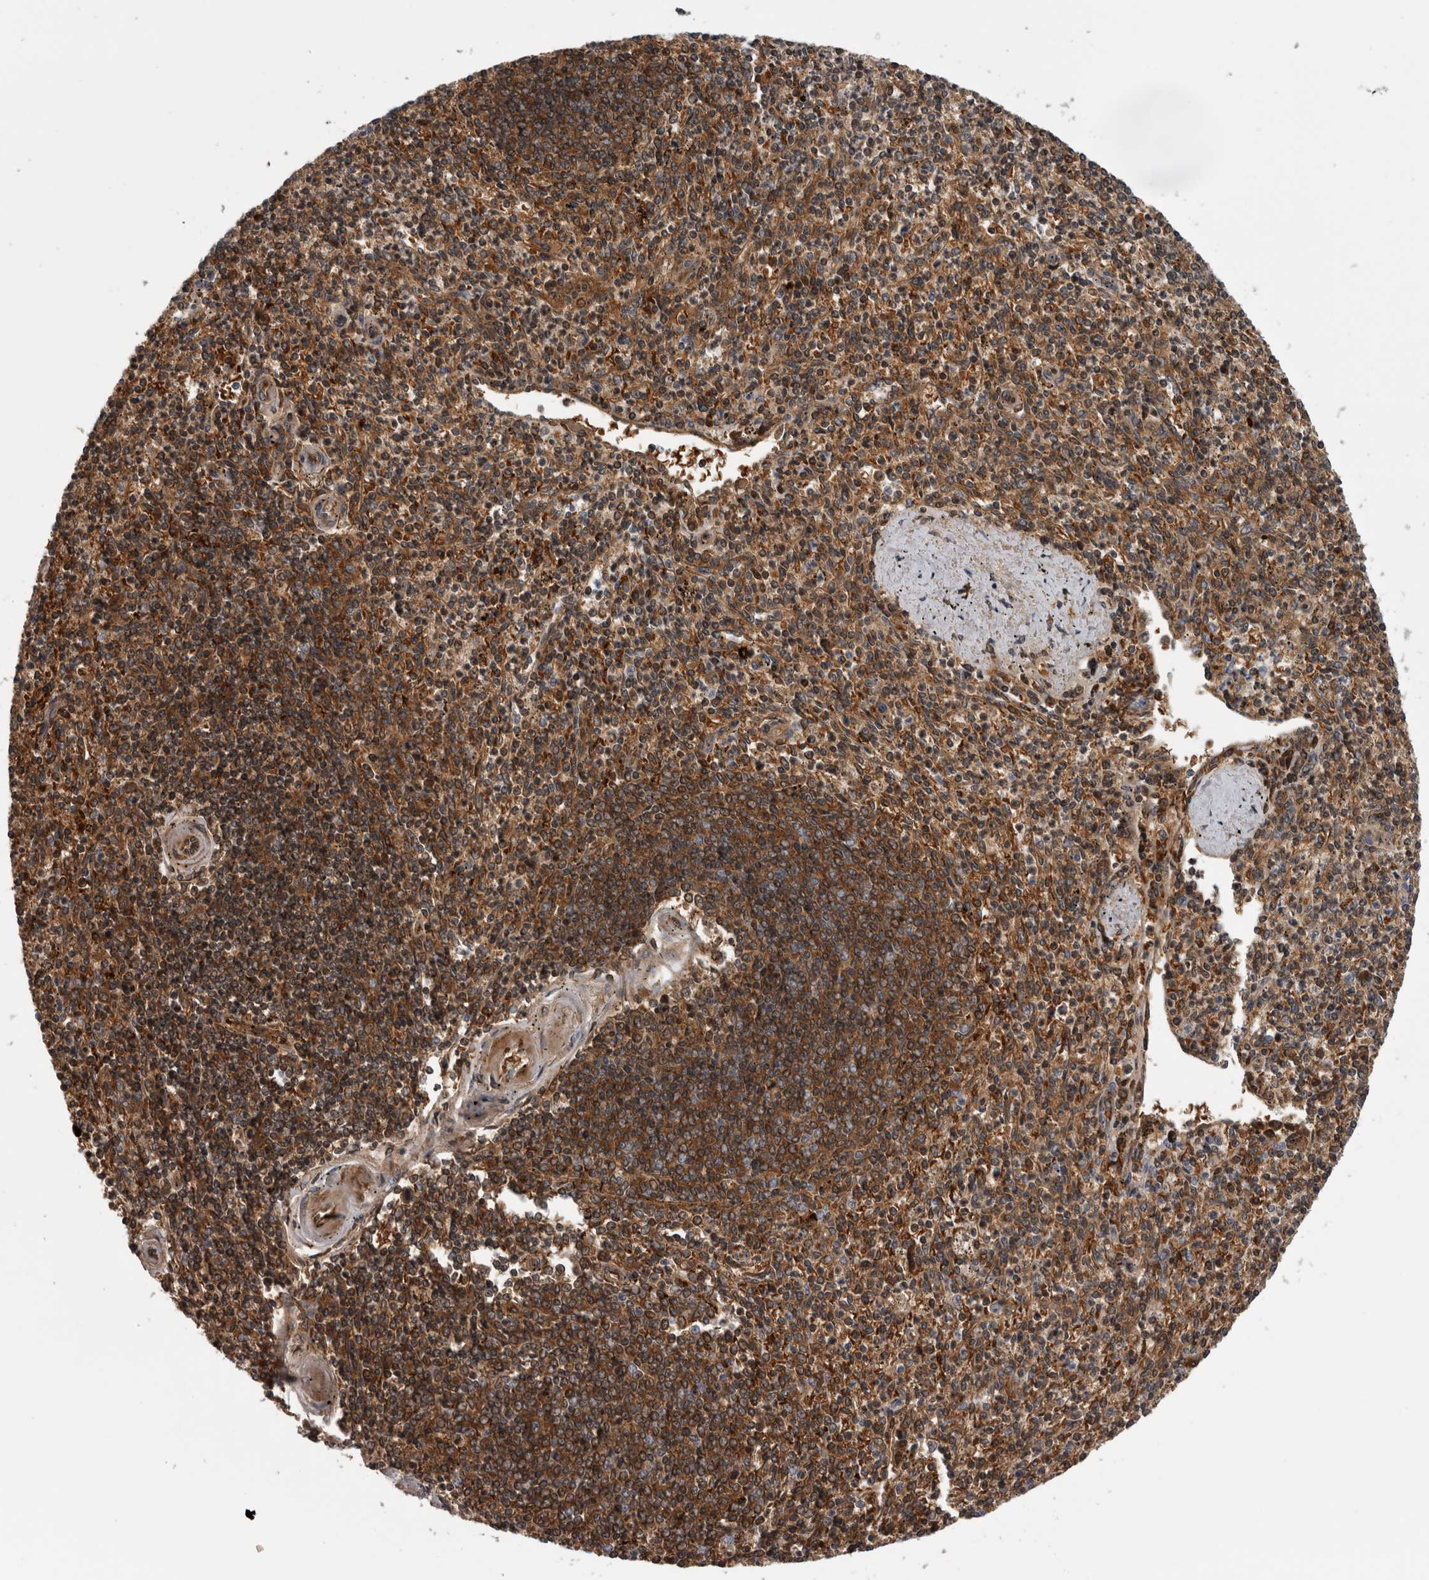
{"staining": {"intensity": "moderate", "quantity": "25%-75%", "location": "cytoplasmic/membranous"}, "tissue": "spleen", "cell_type": "Cells in red pulp", "image_type": "normal", "snomed": [{"axis": "morphology", "description": "Normal tissue, NOS"}, {"axis": "topography", "description": "Spleen"}], "caption": "Spleen stained with immunohistochemistry (IHC) exhibits moderate cytoplasmic/membranous expression in about 25%-75% of cells in red pulp.", "gene": "PEBP4", "patient": {"sex": "male", "age": 72}}